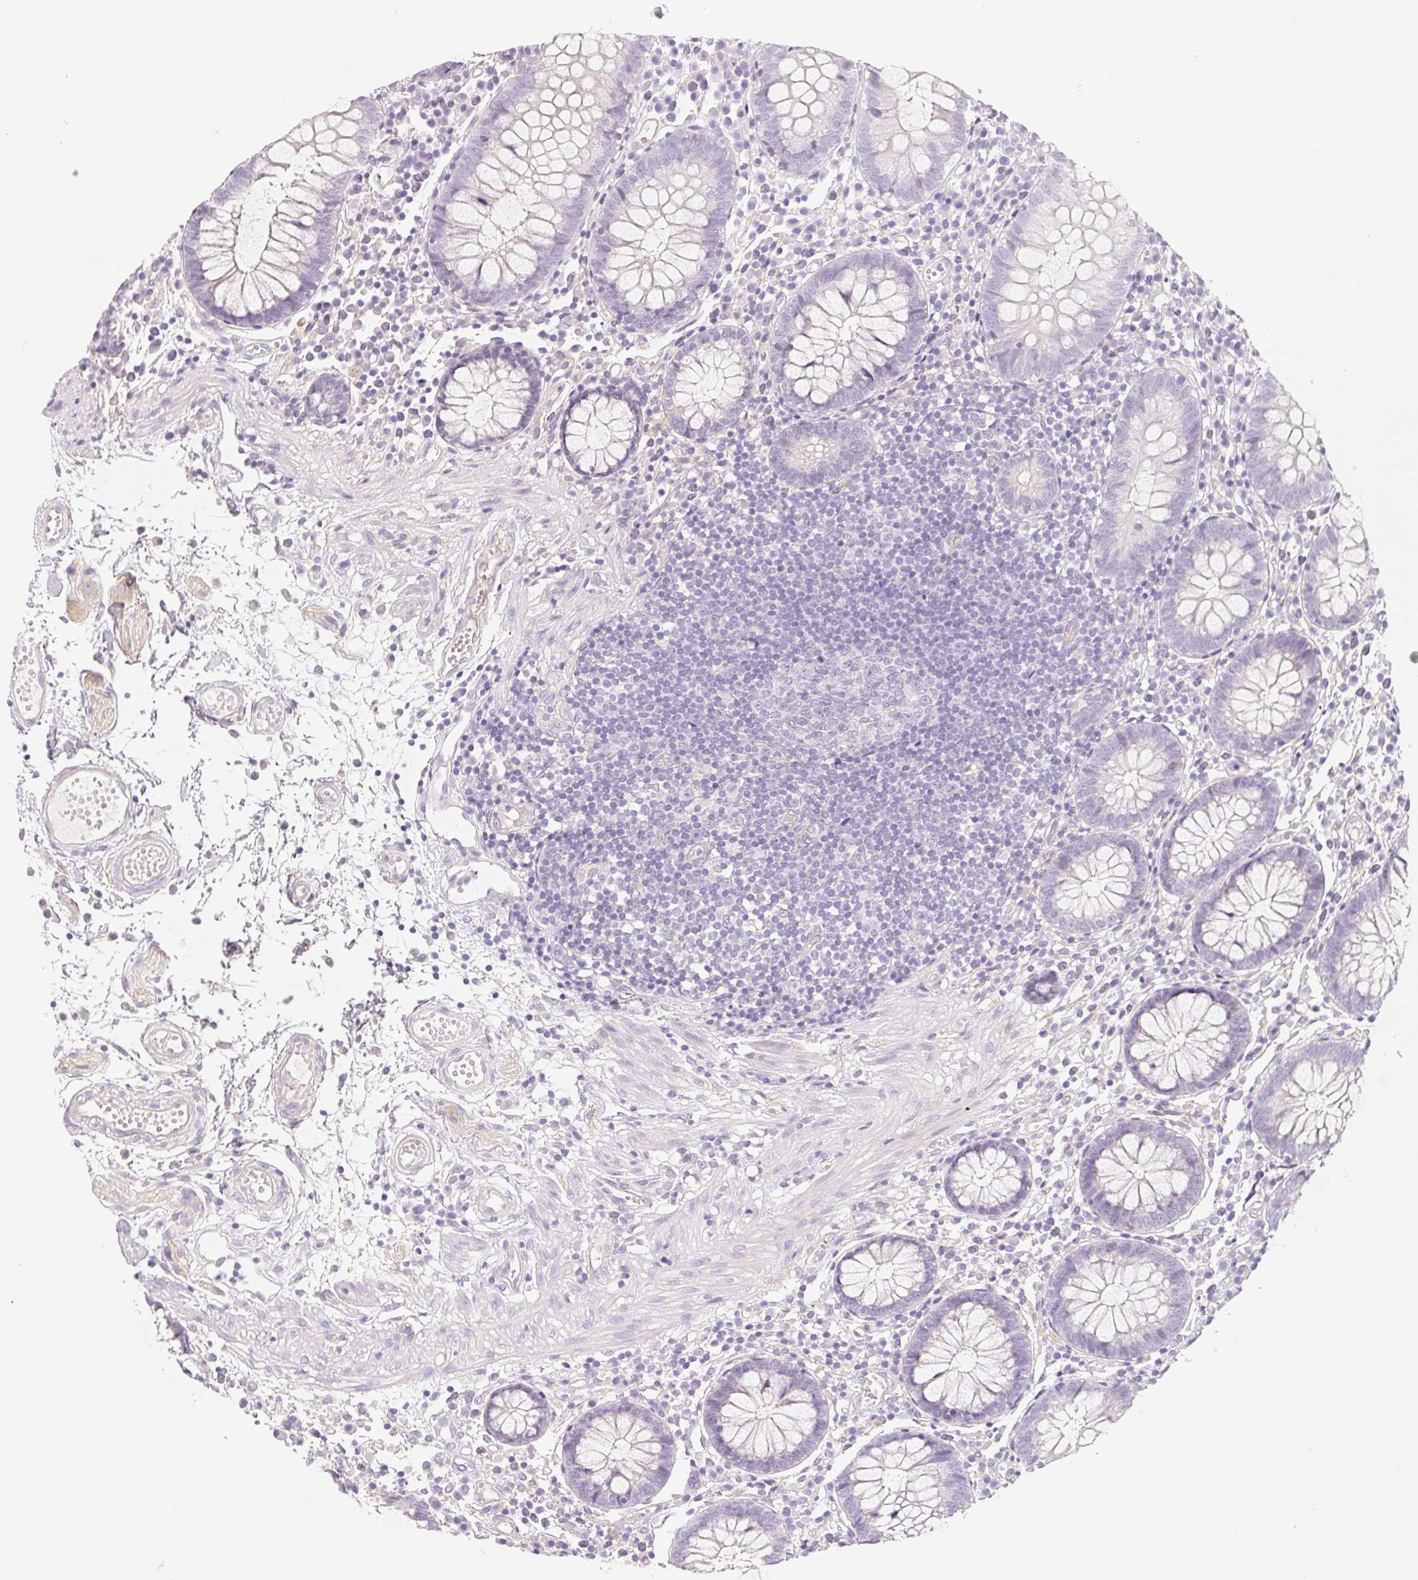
{"staining": {"intensity": "negative", "quantity": "none", "location": "none"}, "tissue": "colon", "cell_type": "Endothelial cells", "image_type": "normal", "snomed": [{"axis": "morphology", "description": "Normal tissue, NOS"}, {"axis": "morphology", "description": "Adenocarcinoma, NOS"}, {"axis": "topography", "description": "Colon"}], "caption": "Unremarkable colon was stained to show a protein in brown. There is no significant positivity in endothelial cells. (DAB (3,3'-diaminobenzidine) immunohistochemistry visualized using brightfield microscopy, high magnification).", "gene": "CTNND2", "patient": {"sex": "male", "age": 83}}